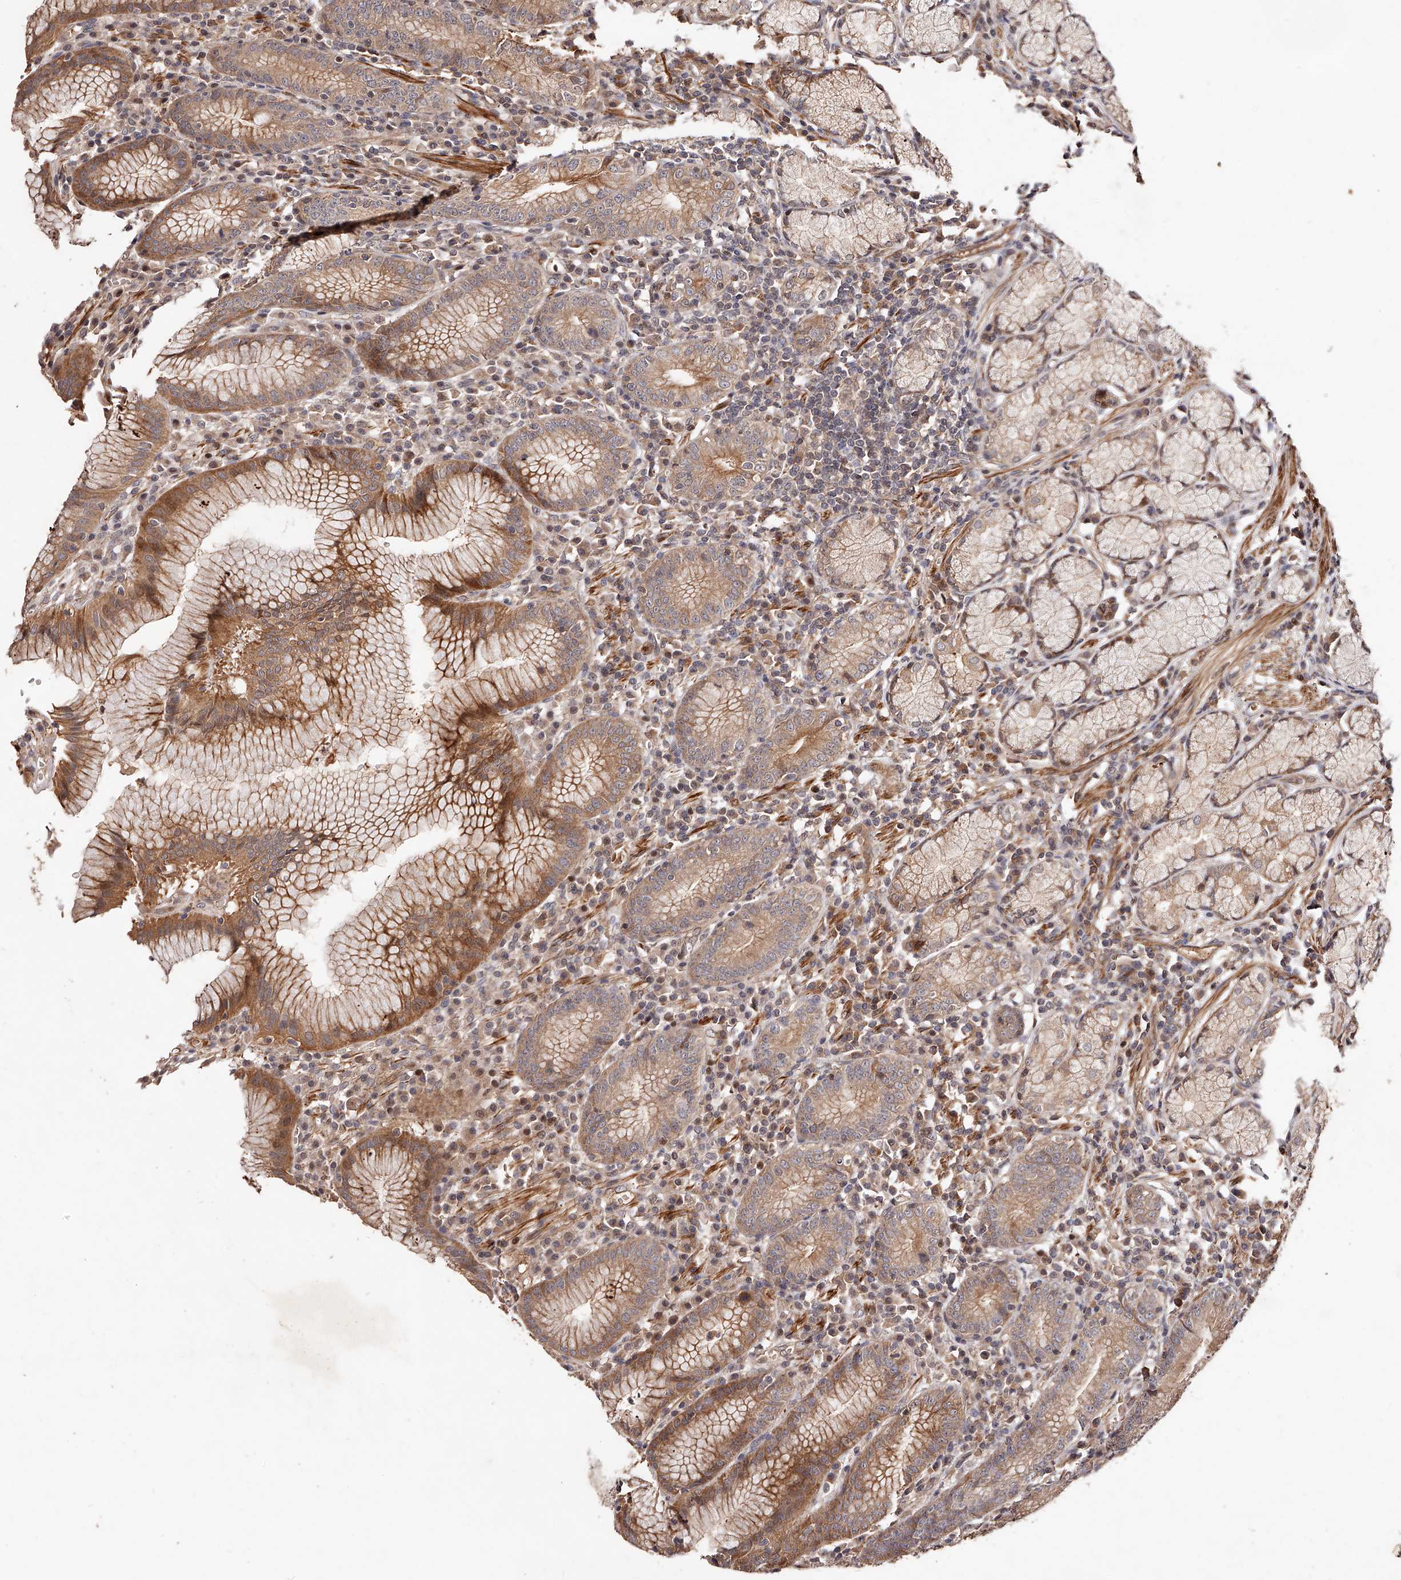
{"staining": {"intensity": "moderate", "quantity": ">75%", "location": "cytoplasmic/membranous"}, "tissue": "stomach", "cell_type": "Glandular cells", "image_type": "normal", "snomed": [{"axis": "morphology", "description": "Normal tissue, NOS"}, {"axis": "topography", "description": "Stomach"}], "caption": "Immunohistochemical staining of benign human stomach demonstrates >75% levels of moderate cytoplasmic/membranous protein staining in approximately >75% of glandular cells.", "gene": "CUL7", "patient": {"sex": "male", "age": 55}}